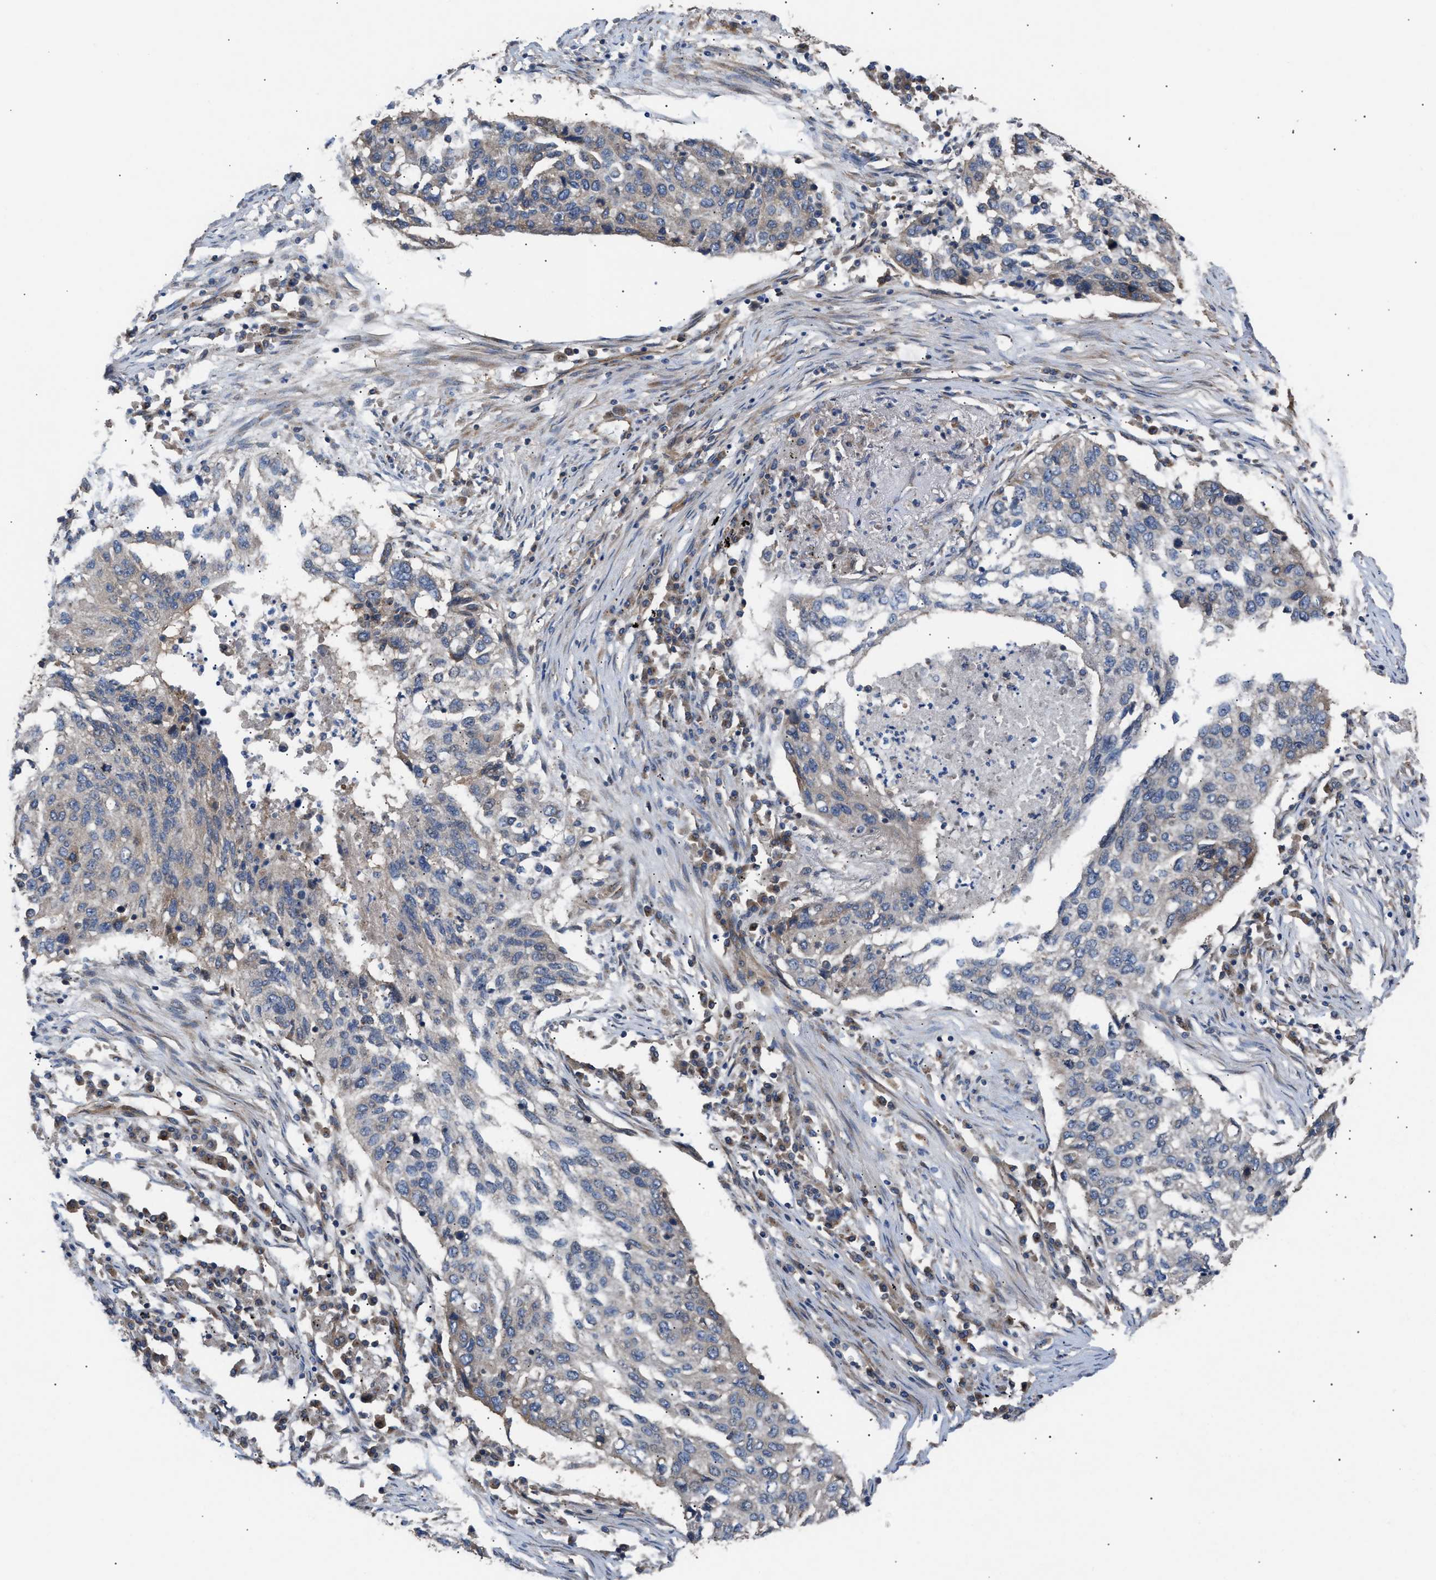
{"staining": {"intensity": "moderate", "quantity": "25%-75%", "location": "cytoplasmic/membranous"}, "tissue": "lung cancer", "cell_type": "Tumor cells", "image_type": "cancer", "snomed": [{"axis": "morphology", "description": "Squamous cell carcinoma, NOS"}, {"axis": "topography", "description": "Lung"}], "caption": "Human lung squamous cell carcinoma stained for a protein (brown) displays moderate cytoplasmic/membranous positive positivity in about 25%-75% of tumor cells.", "gene": "LAPTM4B", "patient": {"sex": "female", "age": 63}}